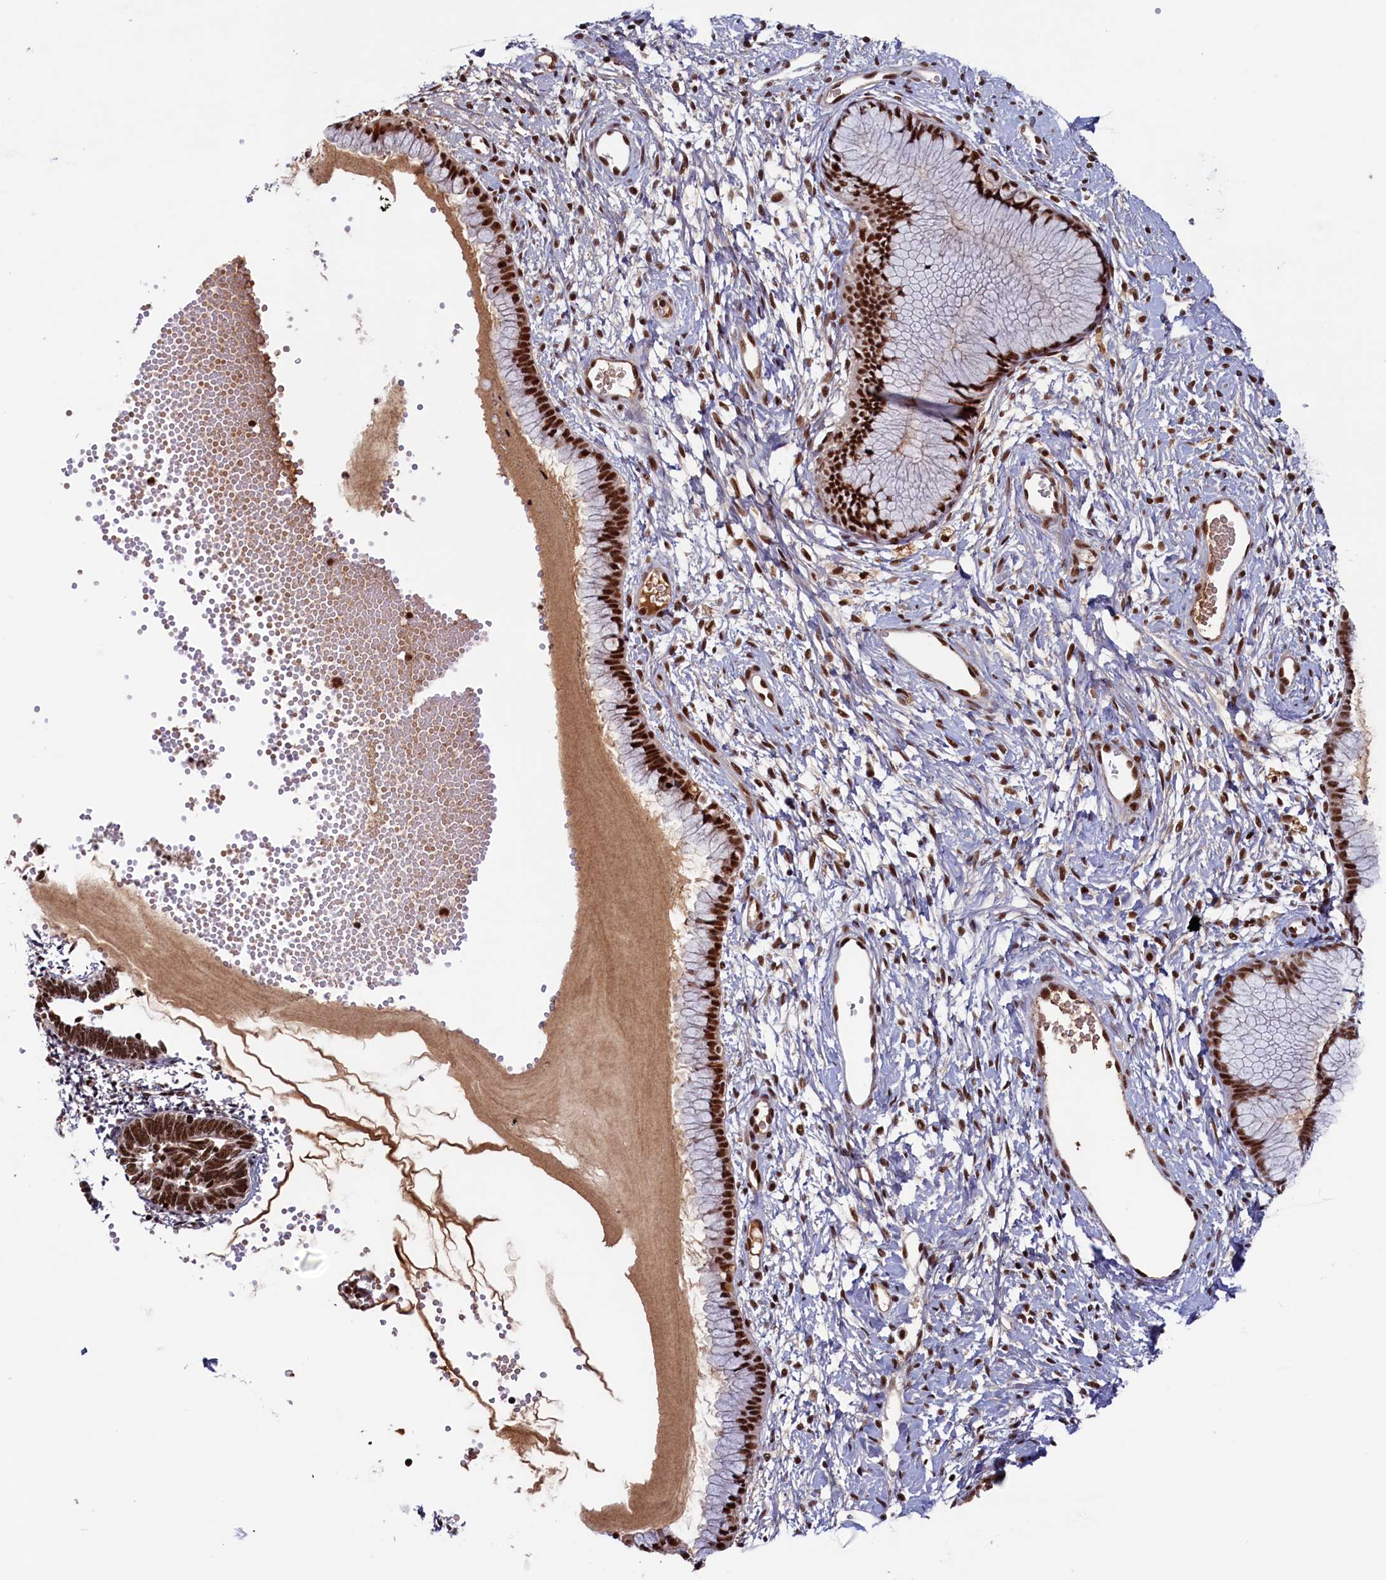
{"staining": {"intensity": "strong", "quantity": ">75%", "location": "nuclear"}, "tissue": "cervix", "cell_type": "Glandular cells", "image_type": "normal", "snomed": [{"axis": "morphology", "description": "Normal tissue, NOS"}, {"axis": "topography", "description": "Cervix"}], "caption": "Immunohistochemistry (IHC) photomicrograph of unremarkable human cervix stained for a protein (brown), which displays high levels of strong nuclear staining in about >75% of glandular cells.", "gene": "ZC3H18", "patient": {"sex": "female", "age": 42}}